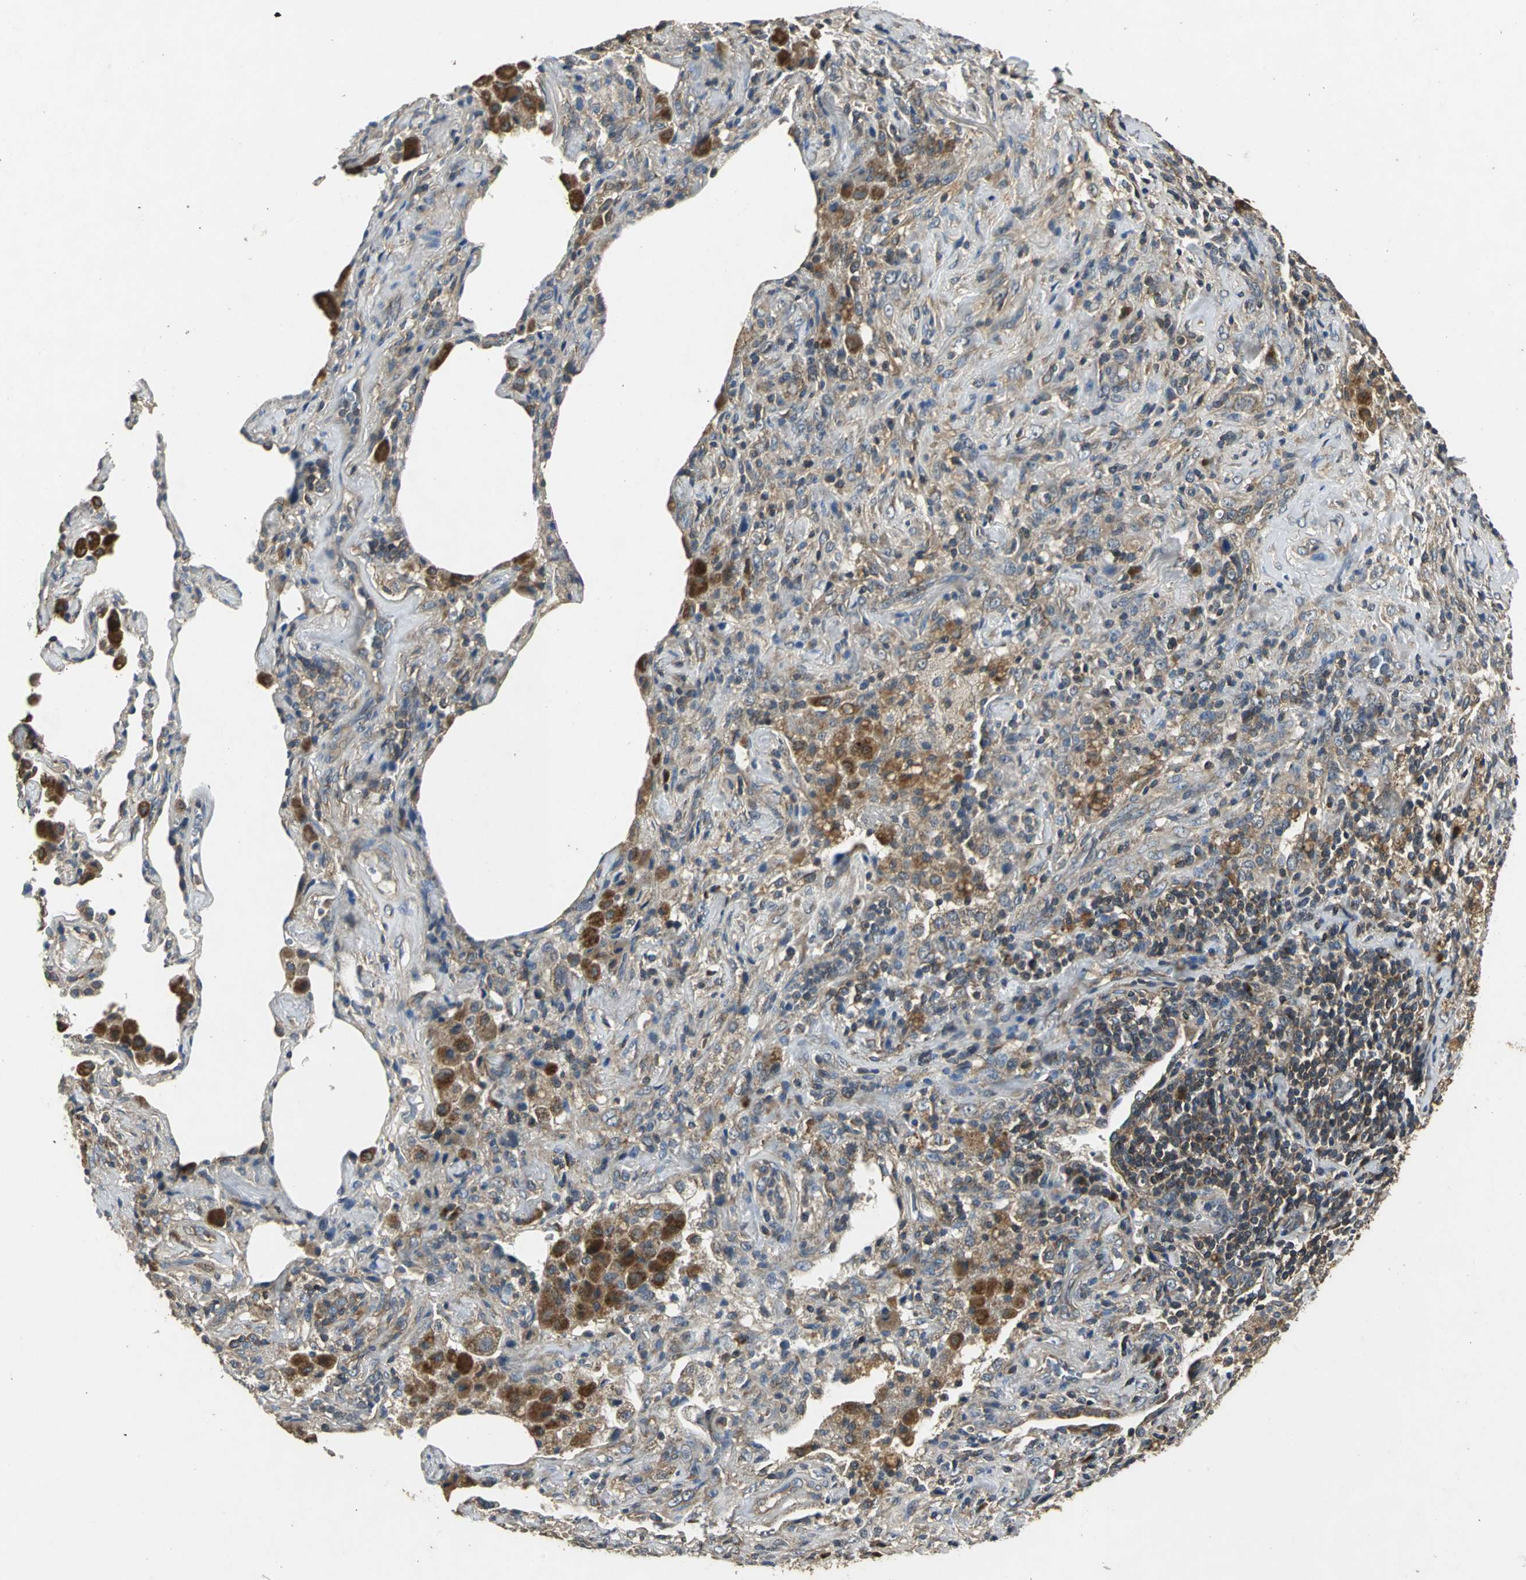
{"staining": {"intensity": "moderate", "quantity": ">75%", "location": "cytoplasmic/membranous"}, "tissue": "lung cancer", "cell_type": "Tumor cells", "image_type": "cancer", "snomed": [{"axis": "morphology", "description": "Squamous cell carcinoma, NOS"}, {"axis": "topography", "description": "Lung"}], "caption": "A brown stain shows moderate cytoplasmic/membranous expression of a protein in human lung cancer (squamous cell carcinoma) tumor cells. (brown staining indicates protein expression, while blue staining denotes nuclei).", "gene": "IRF3", "patient": {"sex": "female", "age": 67}}